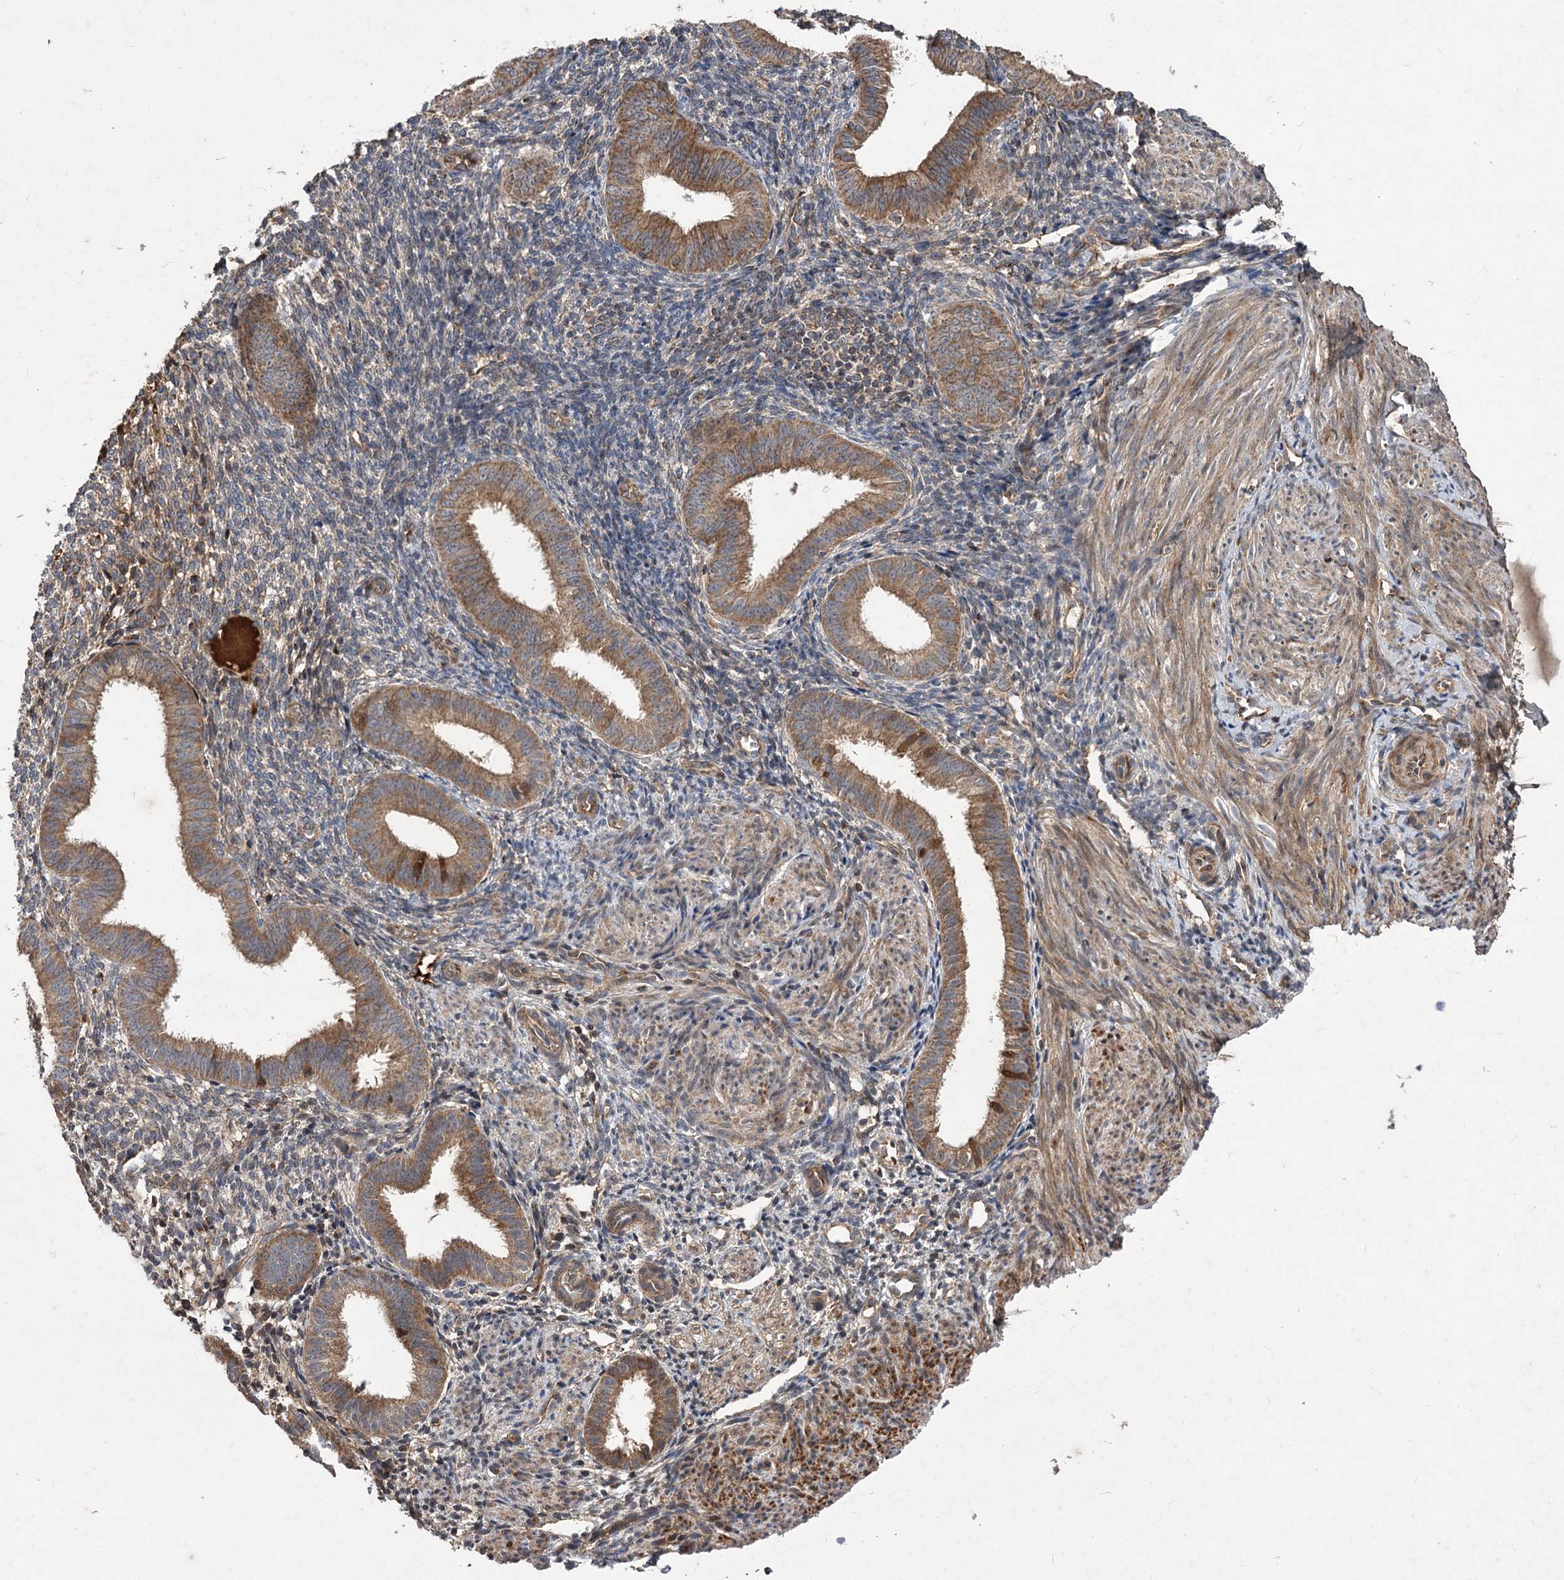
{"staining": {"intensity": "strong", "quantity": "25%-75%", "location": "cytoplasmic/membranous"}, "tissue": "endometrium", "cell_type": "Cells in endometrial stroma", "image_type": "normal", "snomed": [{"axis": "morphology", "description": "Normal tissue, NOS"}, {"axis": "topography", "description": "Uterus"}, {"axis": "topography", "description": "Endometrium"}], "caption": "This is a histology image of immunohistochemistry (IHC) staining of normal endometrium, which shows strong staining in the cytoplasmic/membranous of cells in endometrial stroma.", "gene": "RASSF3", "patient": {"sex": "female", "age": 48}}